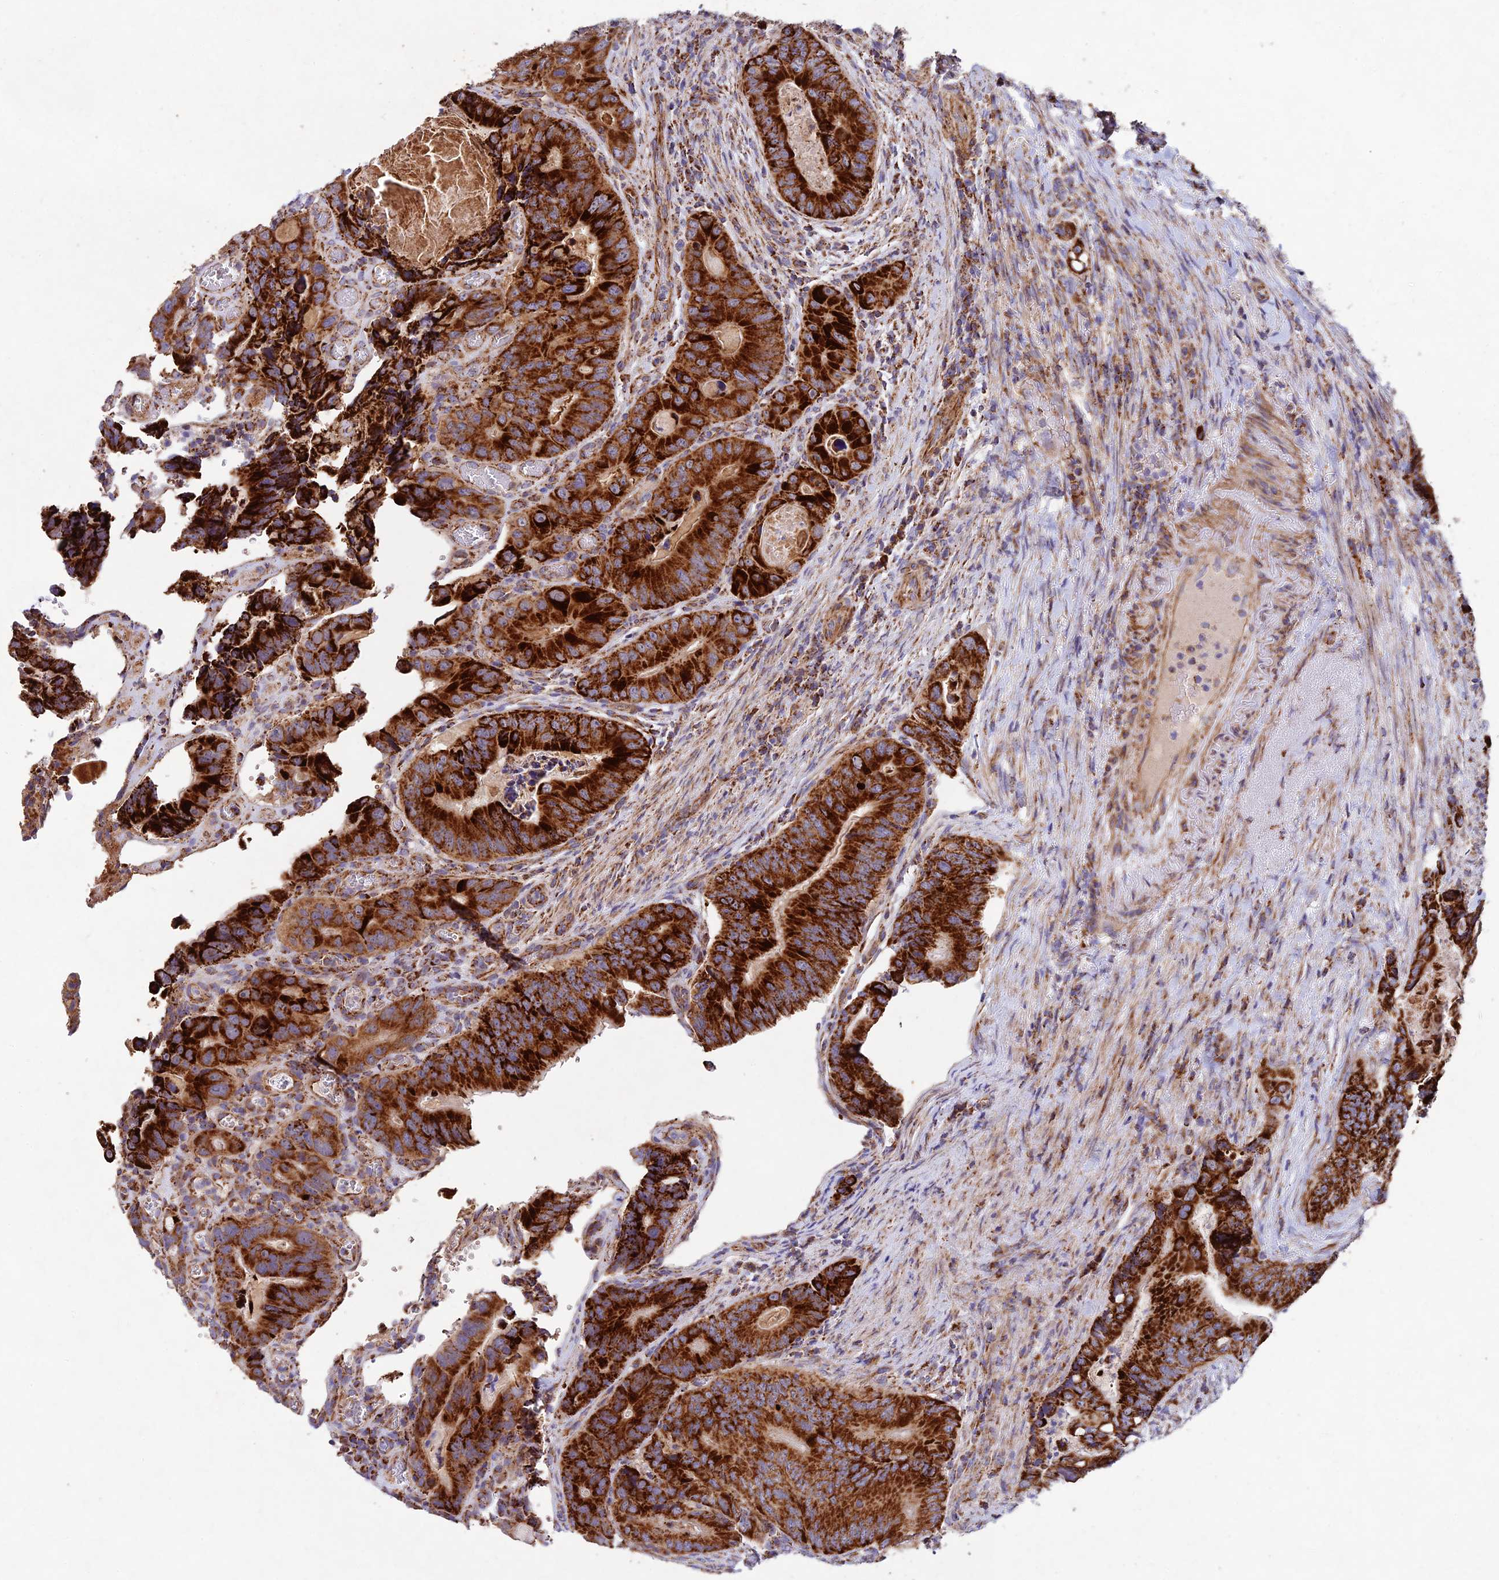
{"staining": {"intensity": "strong", "quantity": ">75%", "location": "cytoplasmic/membranous"}, "tissue": "colorectal cancer", "cell_type": "Tumor cells", "image_type": "cancer", "snomed": [{"axis": "morphology", "description": "Adenocarcinoma, NOS"}, {"axis": "topography", "description": "Colon"}], "caption": "Immunohistochemical staining of colorectal cancer shows strong cytoplasmic/membranous protein positivity in about >75% of tumor cells.", "gene": "KHDC3L", "patient": {"sex": "male", "age": 84}}